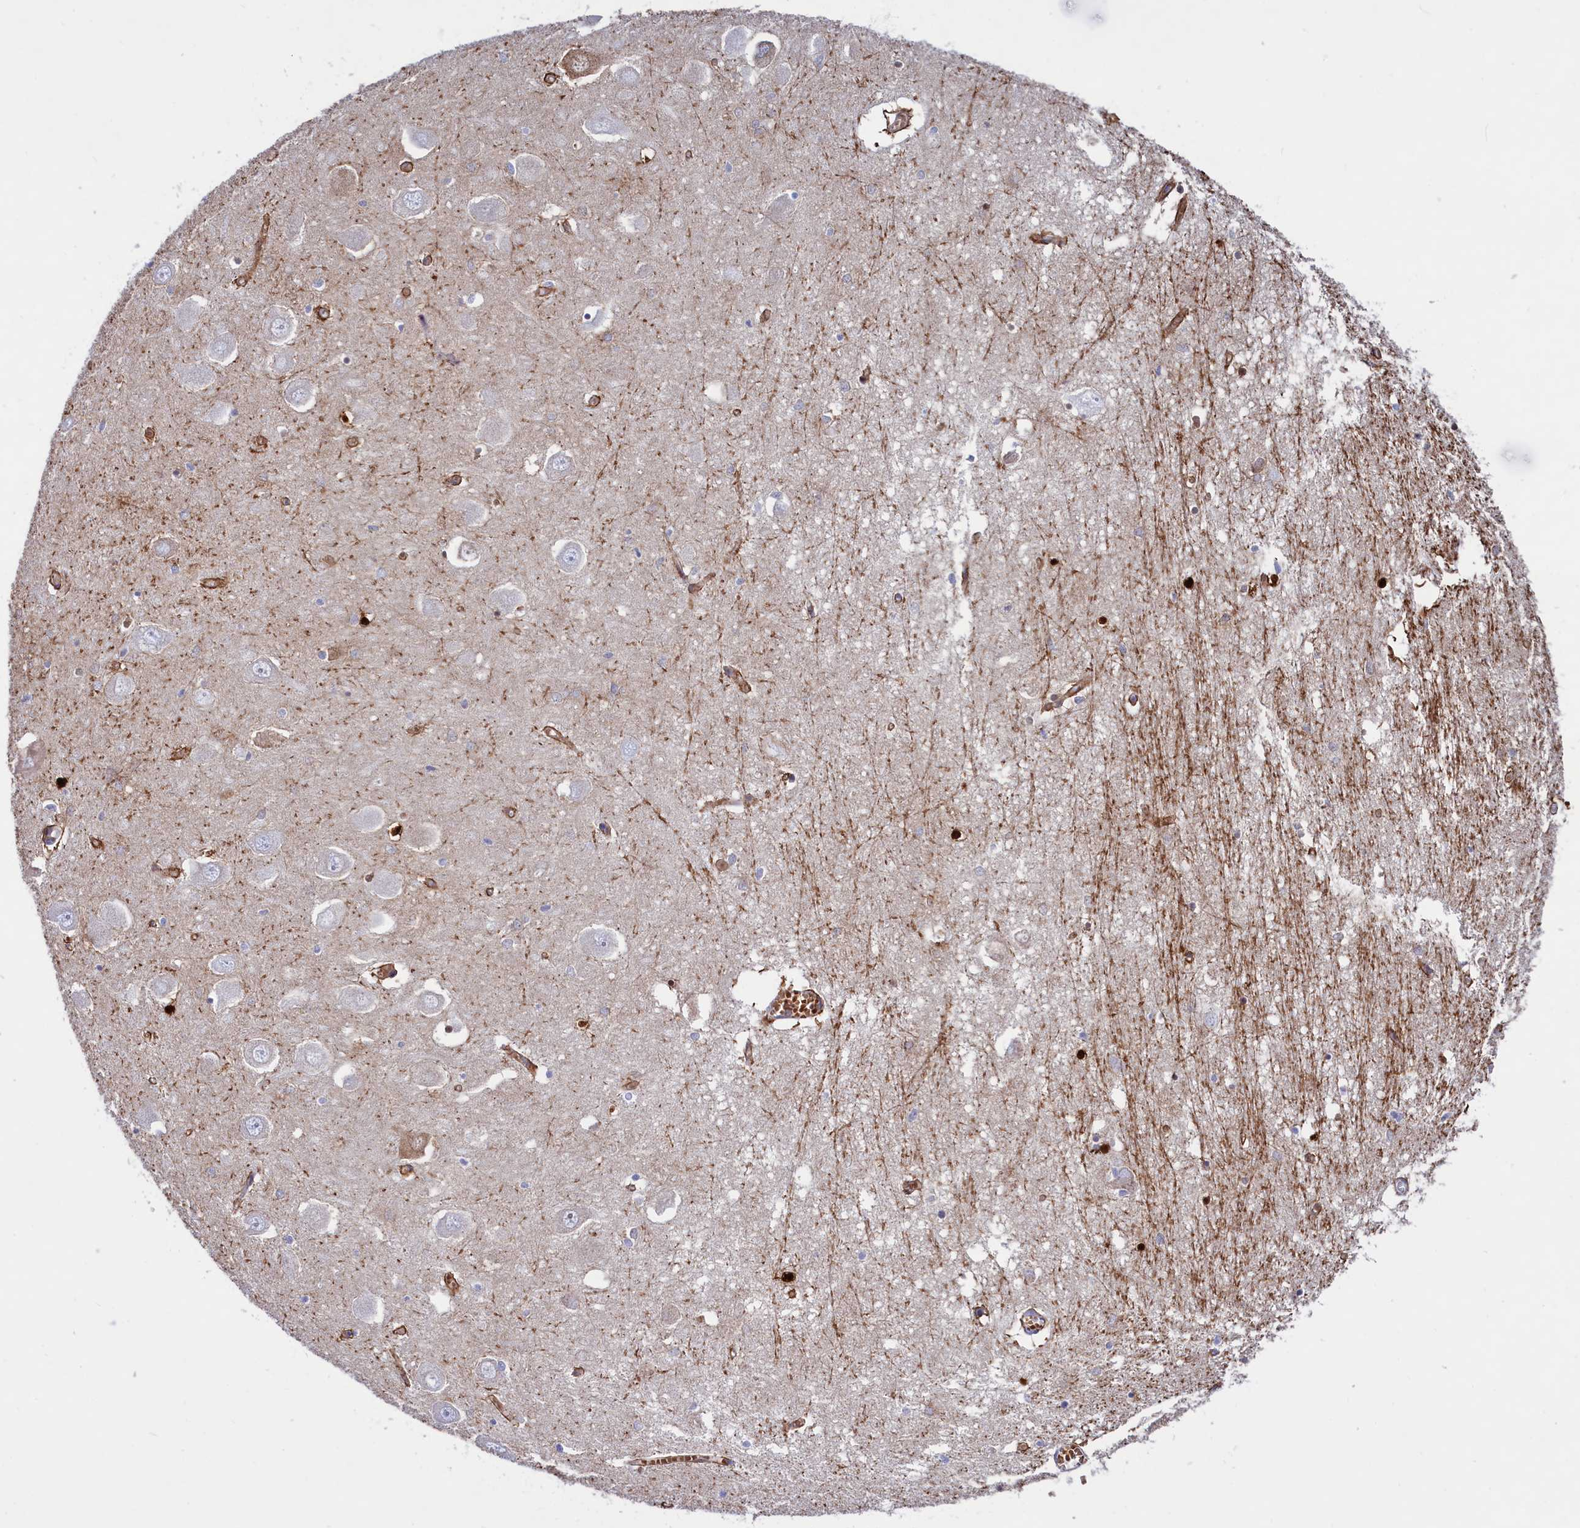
{"staining": {"intensity": "weak", "quantity": "25%-75%", "location": "nuclear"}, "tissue": "hippocampus", "cell_type": "Glial cells", "image_type": "normal", "snomed": [{"axis": "morphology", "description": "Normal tissue, NOS"}, {"axis": "topography", "description": "Hippocampus"}], "caption": "A brown stain labels weak nuclear staining of a protein in glial cells of normal hippocampus.", "gene": "ABCC12", "patient": {"sex": "male", "age": 70}}